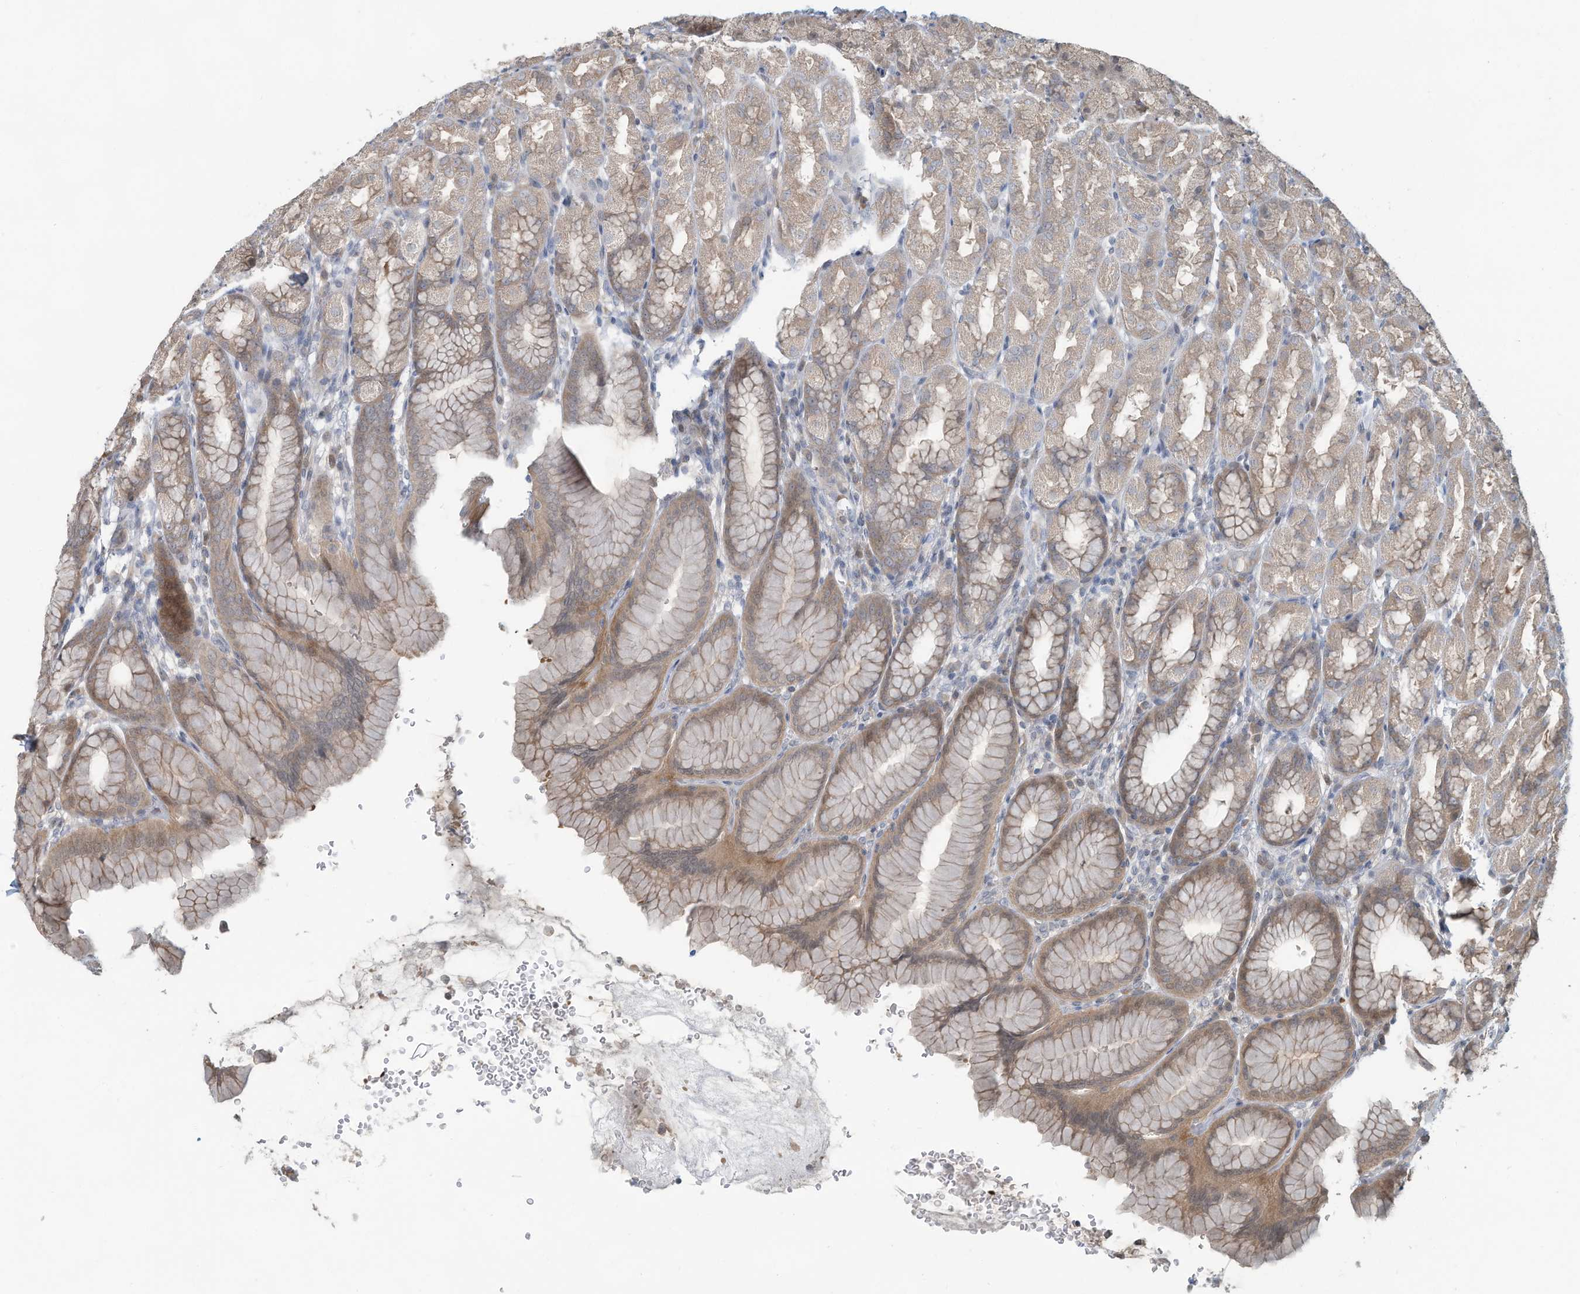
{"staining": {"intensity": "weak", "quantity": "25%-75%", "location": "cytoplasmic/membranous"}, "tissue": "stomach", "cell_type": "Glandular cells", "image_type": "normal", "snomed": [{"axis": "morphology", "description": "Normal tissue, NOS"}, {"axis": "topography", "description": "Stomach"}], "caption": "IHC (DAB (3,3'-diaminobenzidine)) staining of unremarkable human stomach demonstrates weak cytoplasmic/membranous protein expression in approximately 25%-75% of glandular cells.", "gene": "ERI2", "patient": {"sex": "male", "age": 42}}